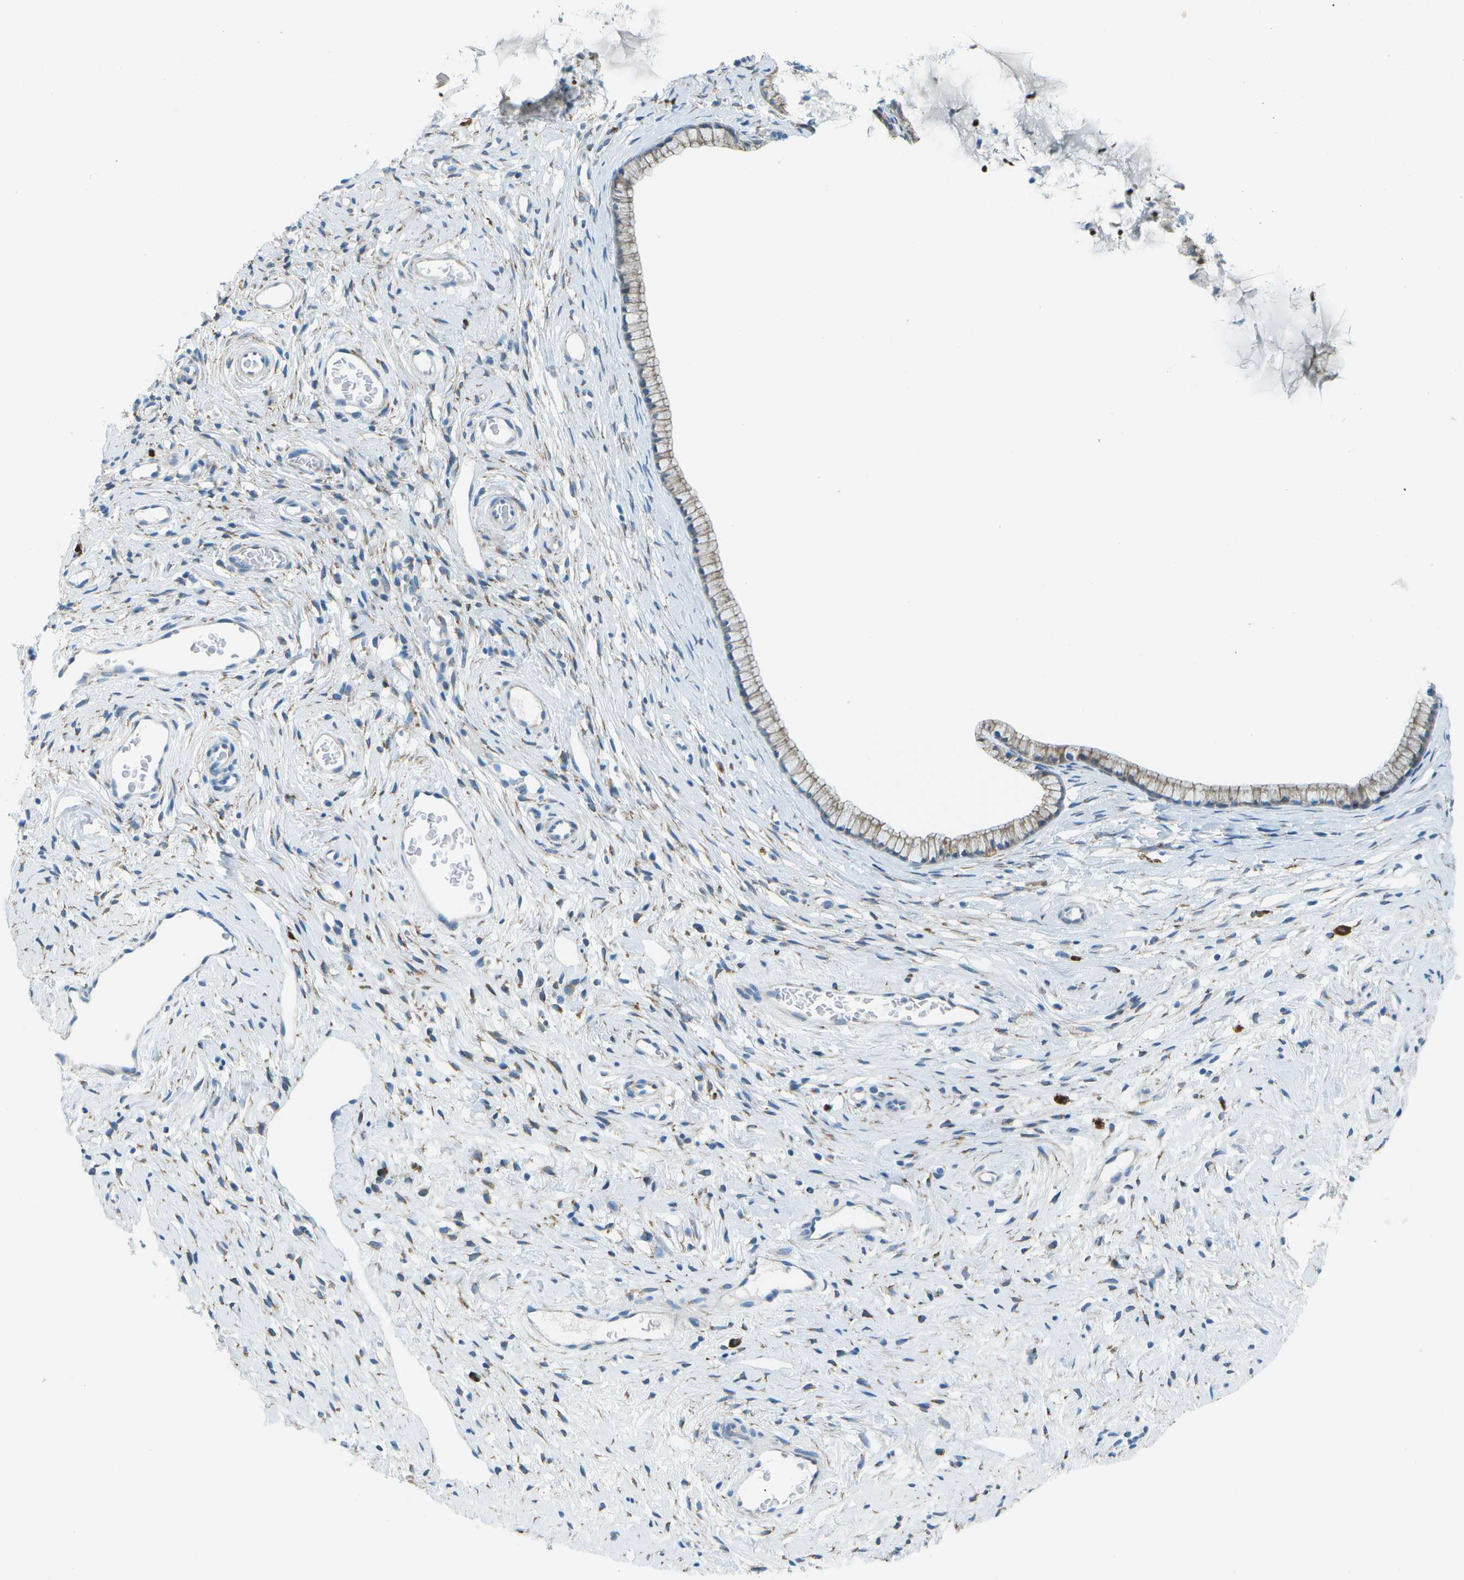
{"staining": {"intensity": "negative", "quantity": "none", "location": "none"}, "tissue": "cervix", "cell_type": "Glandular cells", "image_type": "normal", "snomed": [{"axis": "morphology", "description": "Normal tissue, NOS"}, {"axis": "topography", "description": "Cervix"}], "caption": "DAB immunohistochemical staining of normal cervix reveals no significant staining in glandular cells.", "gene": "KCTD3", "patient": {"sex": "female", "age": 77}}